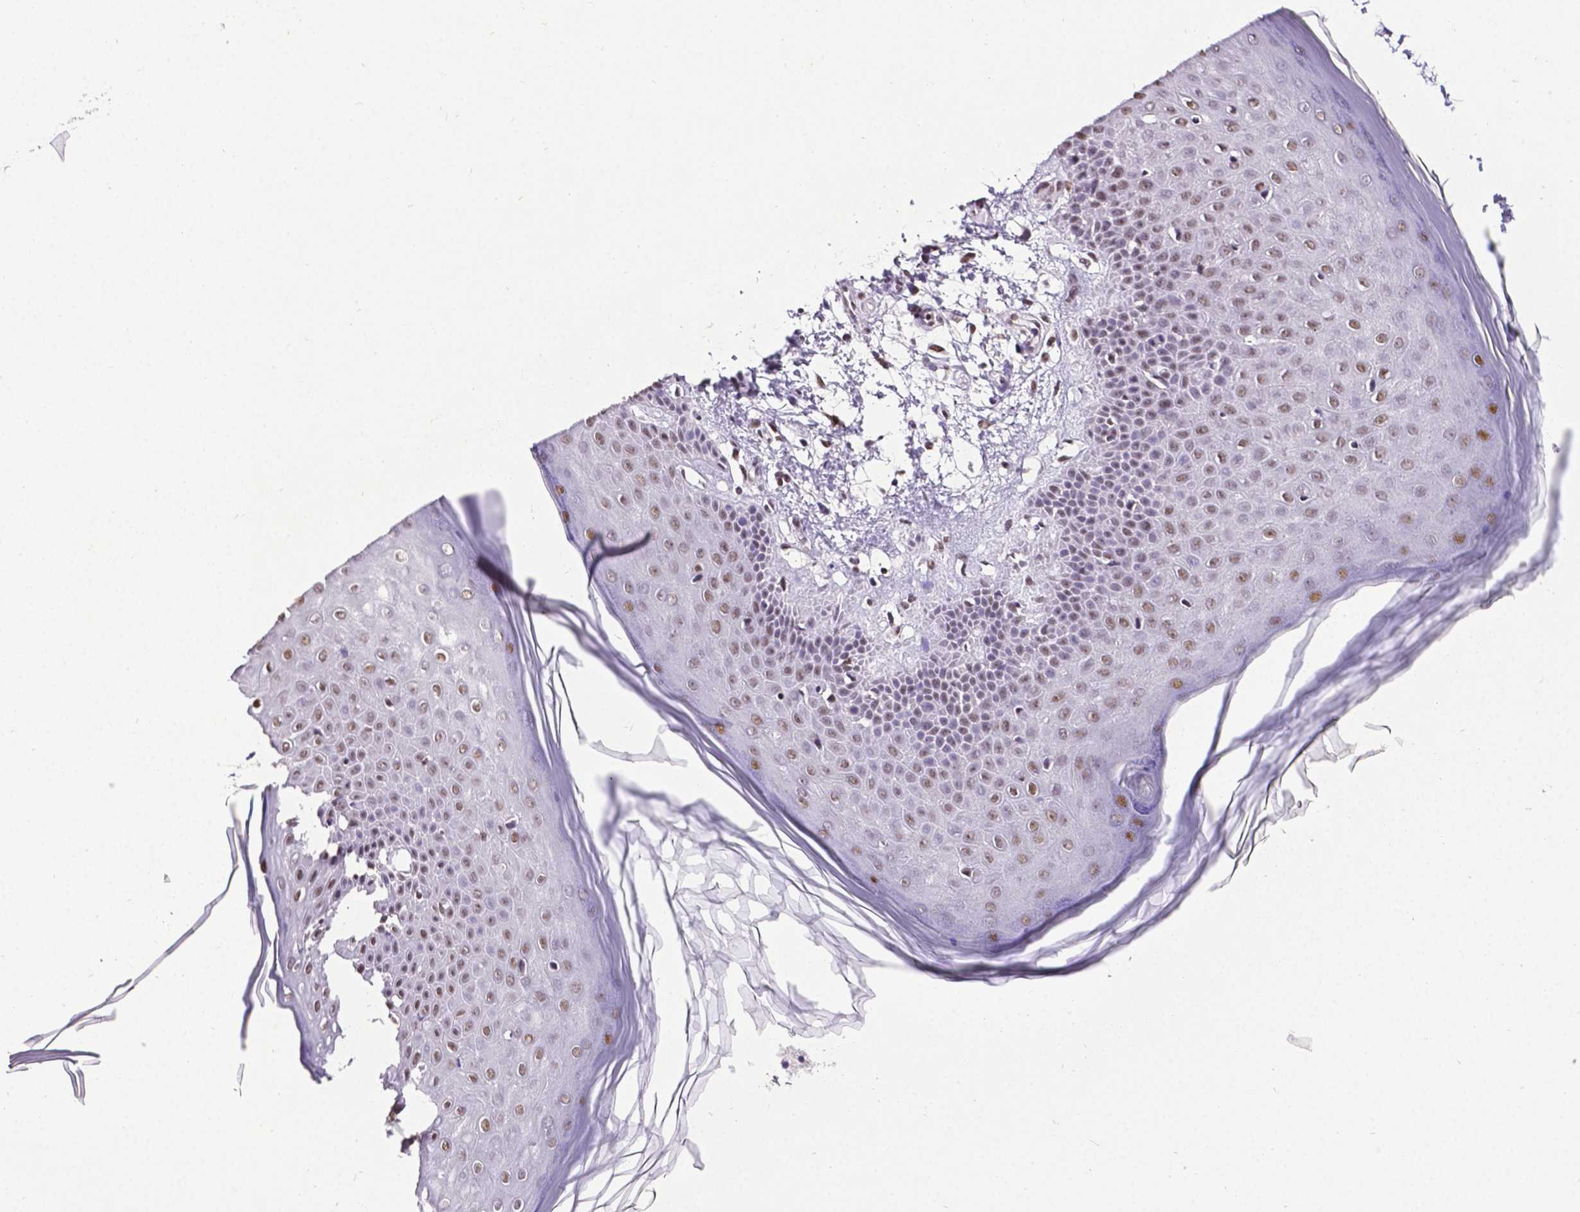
{"staining": {"intensity": "moderate", "quantity": "25%-75%", "location": "nuclear"}, "tissue": "skin", "cell_type": "Fibroblasts", "image_type": "normal", "snomed": [{"axis": "morphology", "description": "Normal tissue, NOS"}, {"axis": "topography", "description": "Skin"}], "caption": "DAB immunohistochemical staining of normal skin displays moderate nuclear protein expression in approximately 25%-75% of fibroblasts.", "gene": "REST", "patient": {"sex": "female", "age": 62}}